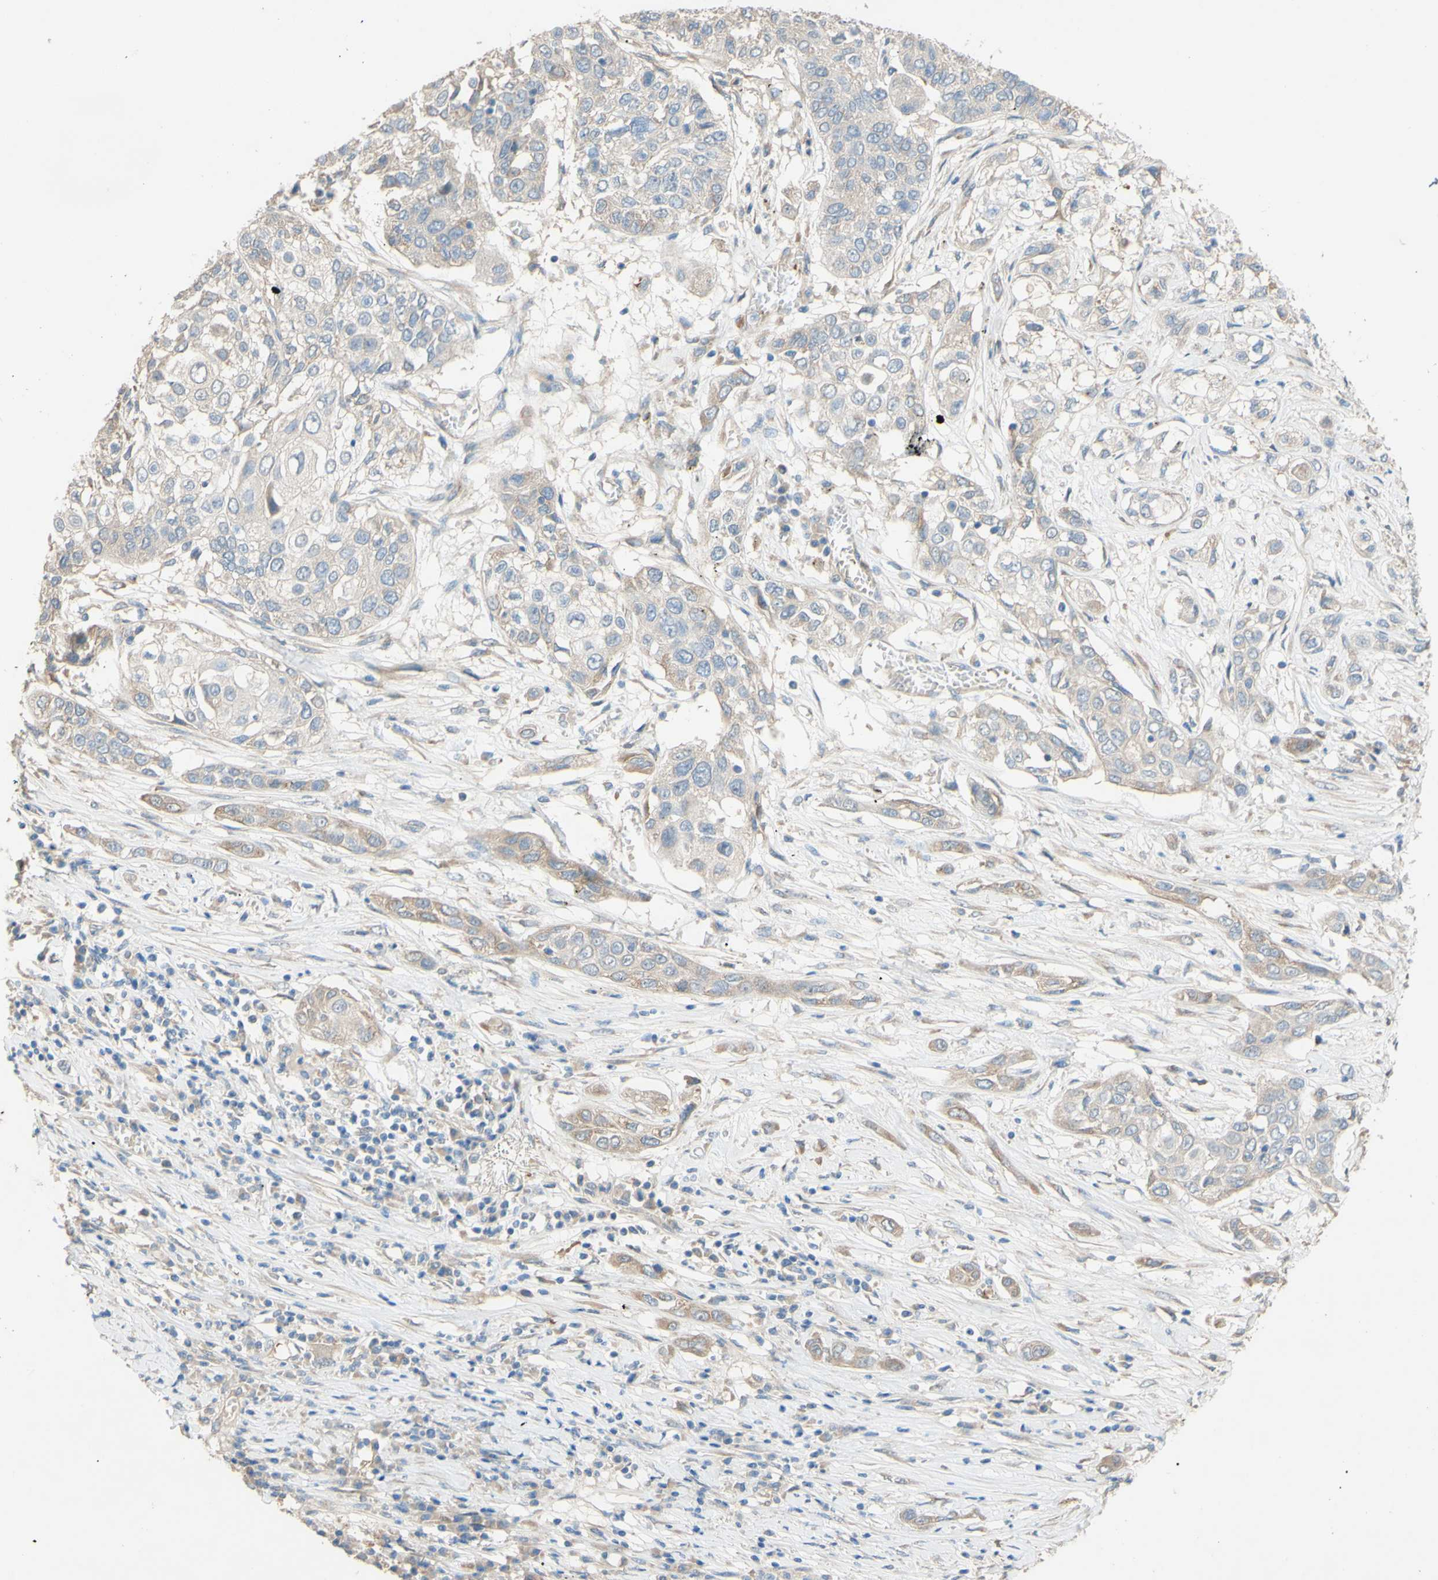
{"staining": {"intensity": "moderate", "quantity": "<25%", "location": "cytoplasmic/membranous"}, "tissue": "lung cancer", "cell_type": "Tumor cells", "image_type": "cancer", "snomed": [{"axis": "morphology", "description": "Squamous cell carcinoma, NOS"}, {"axis": "topography", "description": "Lung"}], "caption": "The photomicrograph displays a brown stain indicating the presence of a protein in the cytoplasmic/membranous of tumor cells in lung squamous cell carcinoma.", "gene": "DKK3", "patient": {"sex": "male", "age": 71}}